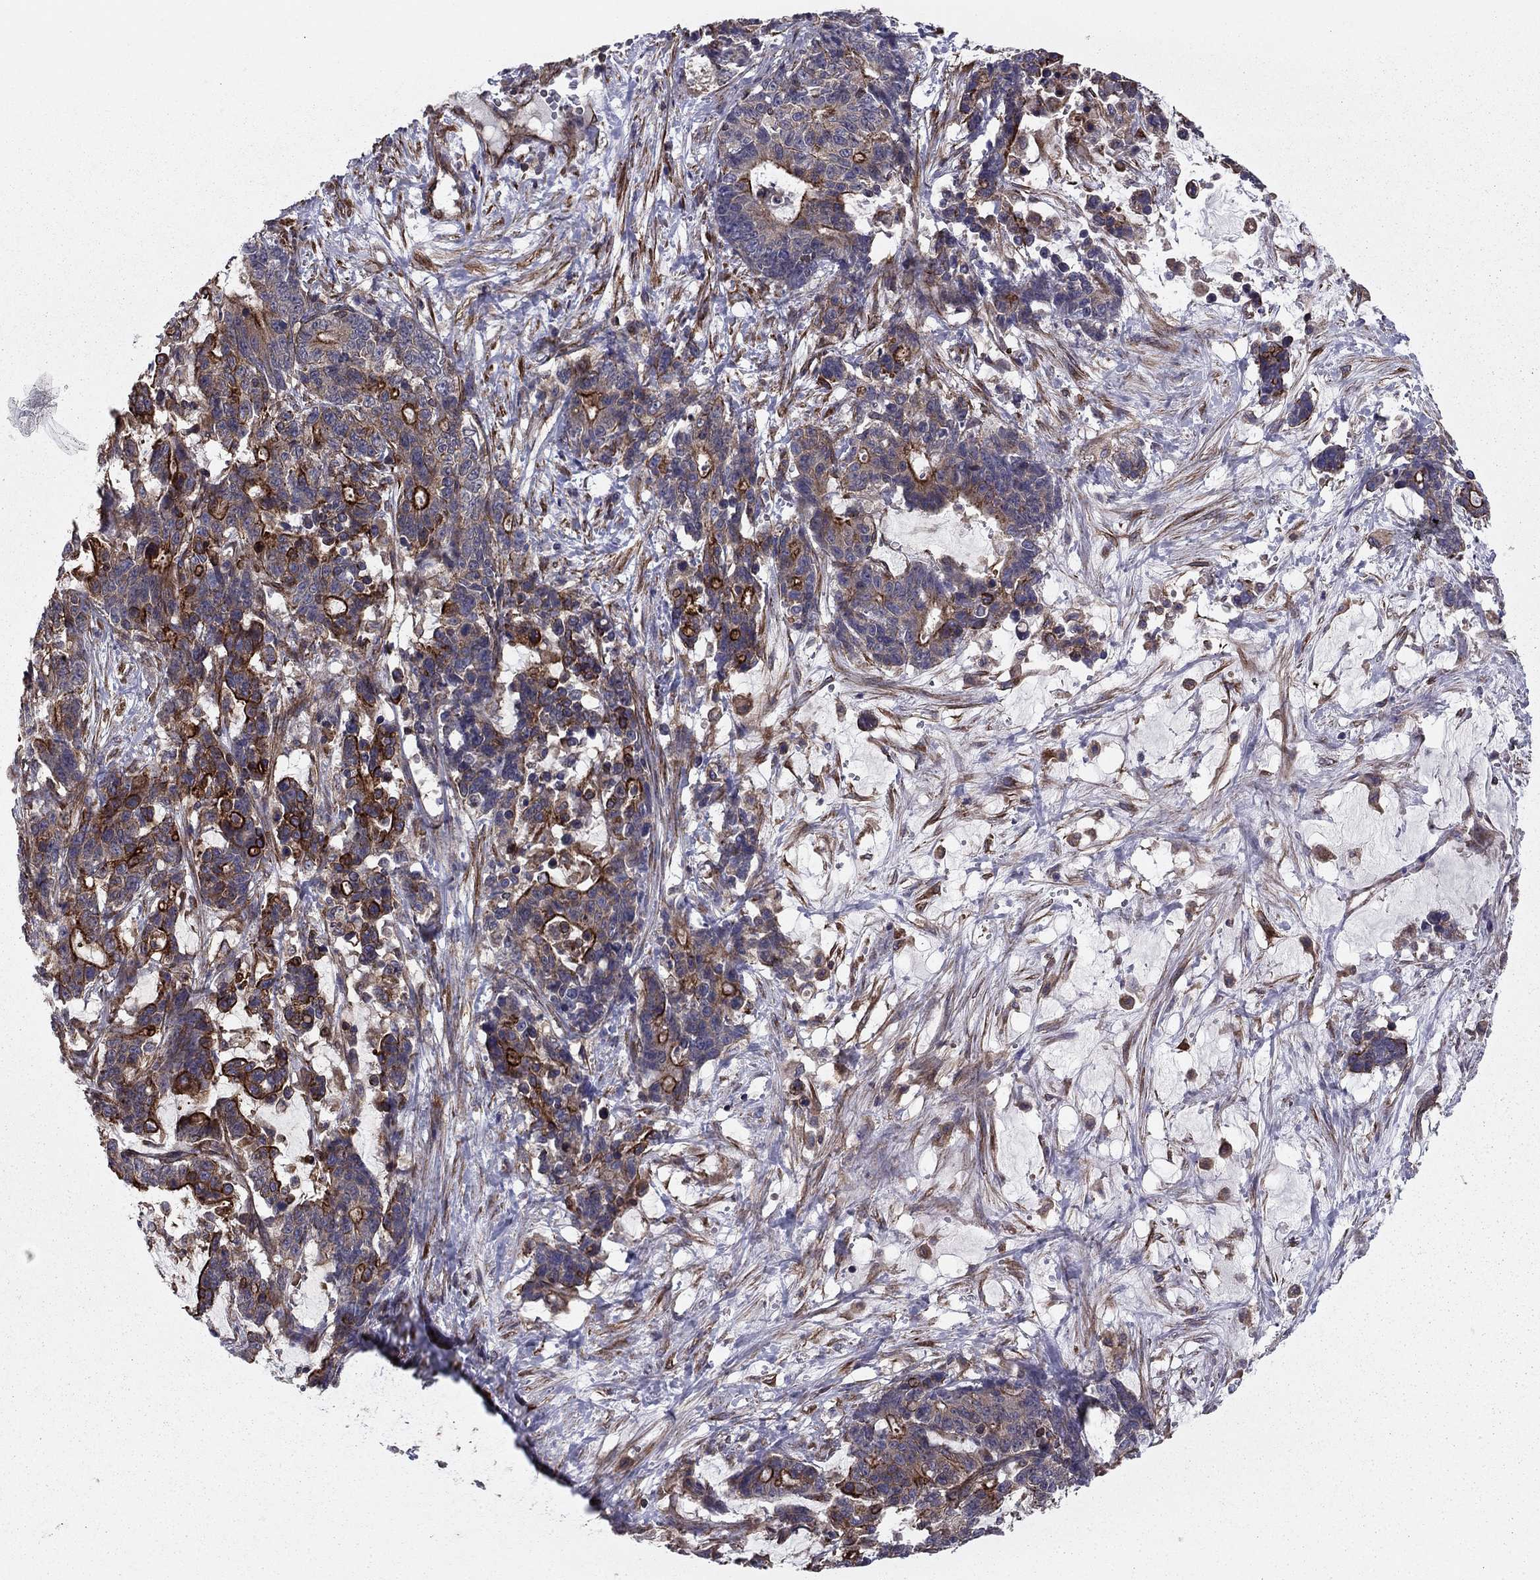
{"staining": {"intensity": "strong", "quantity": "25%-75%", "location": "cytoplasmic/membranous"}, "tissue": "stomach cancer", "cell_type": "Tumor cells", "image_type": "cancer", "snomed": [{"axis": "morphology", "description": "Normal tissue, NOS"}, {"axis": "morphology", "description": "Adenocarcinoma, NOS"}, {"axis": "topography", "description": "Stomach"}], "caption": "This is an image of immunohistochemistry staining of stomach cancer (adenocarcinoma), which shows strong positivity in the cytoplasmic/membranous of tumor cells.", "gene": "SHMT1", "patient": {"sex": "female", "age": 64}}